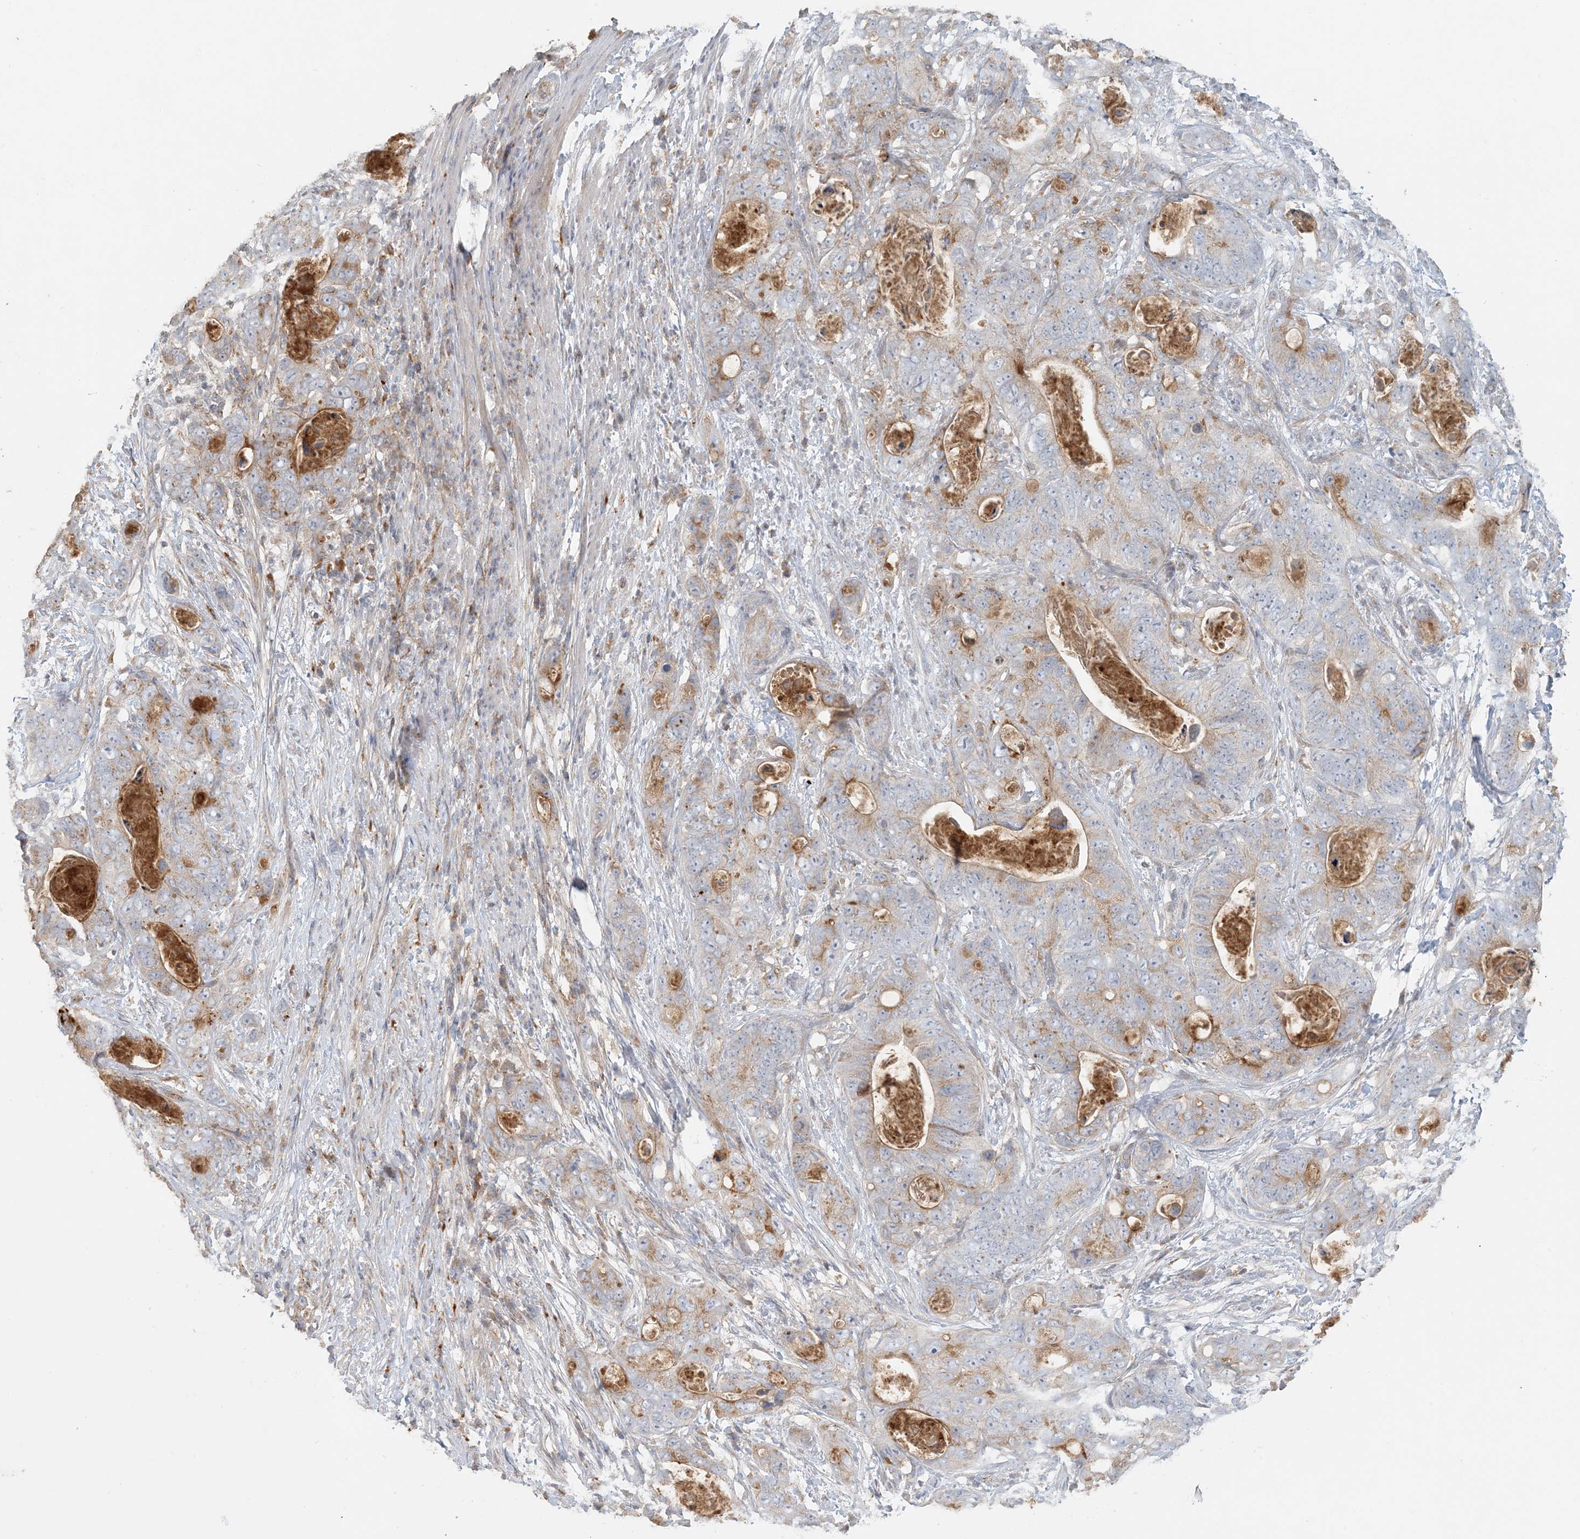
{"staining": {"intensity": "moderate", "quantity": "<25%", "location": "cytoplasmic/membranous"}, "tissue": "stomach cancer", "cell_type": "Tumor cells", "image_type": "cancer", "snomed": [{"axis": "morphology", "description": "Adenocarcinoma, NOS"}, {"axis": "topography", "description": "Stomach"}], "caption": "A photomicrograph showing moderate cytoplasmic/membranous staining in approximately <25% of tumor cells in stomach cancer (adenocarcinoma), as visualized by brown immunohistochemical staining.", "gene": "SPPL2A", "patient": {"sex": "female", "age": 89}}